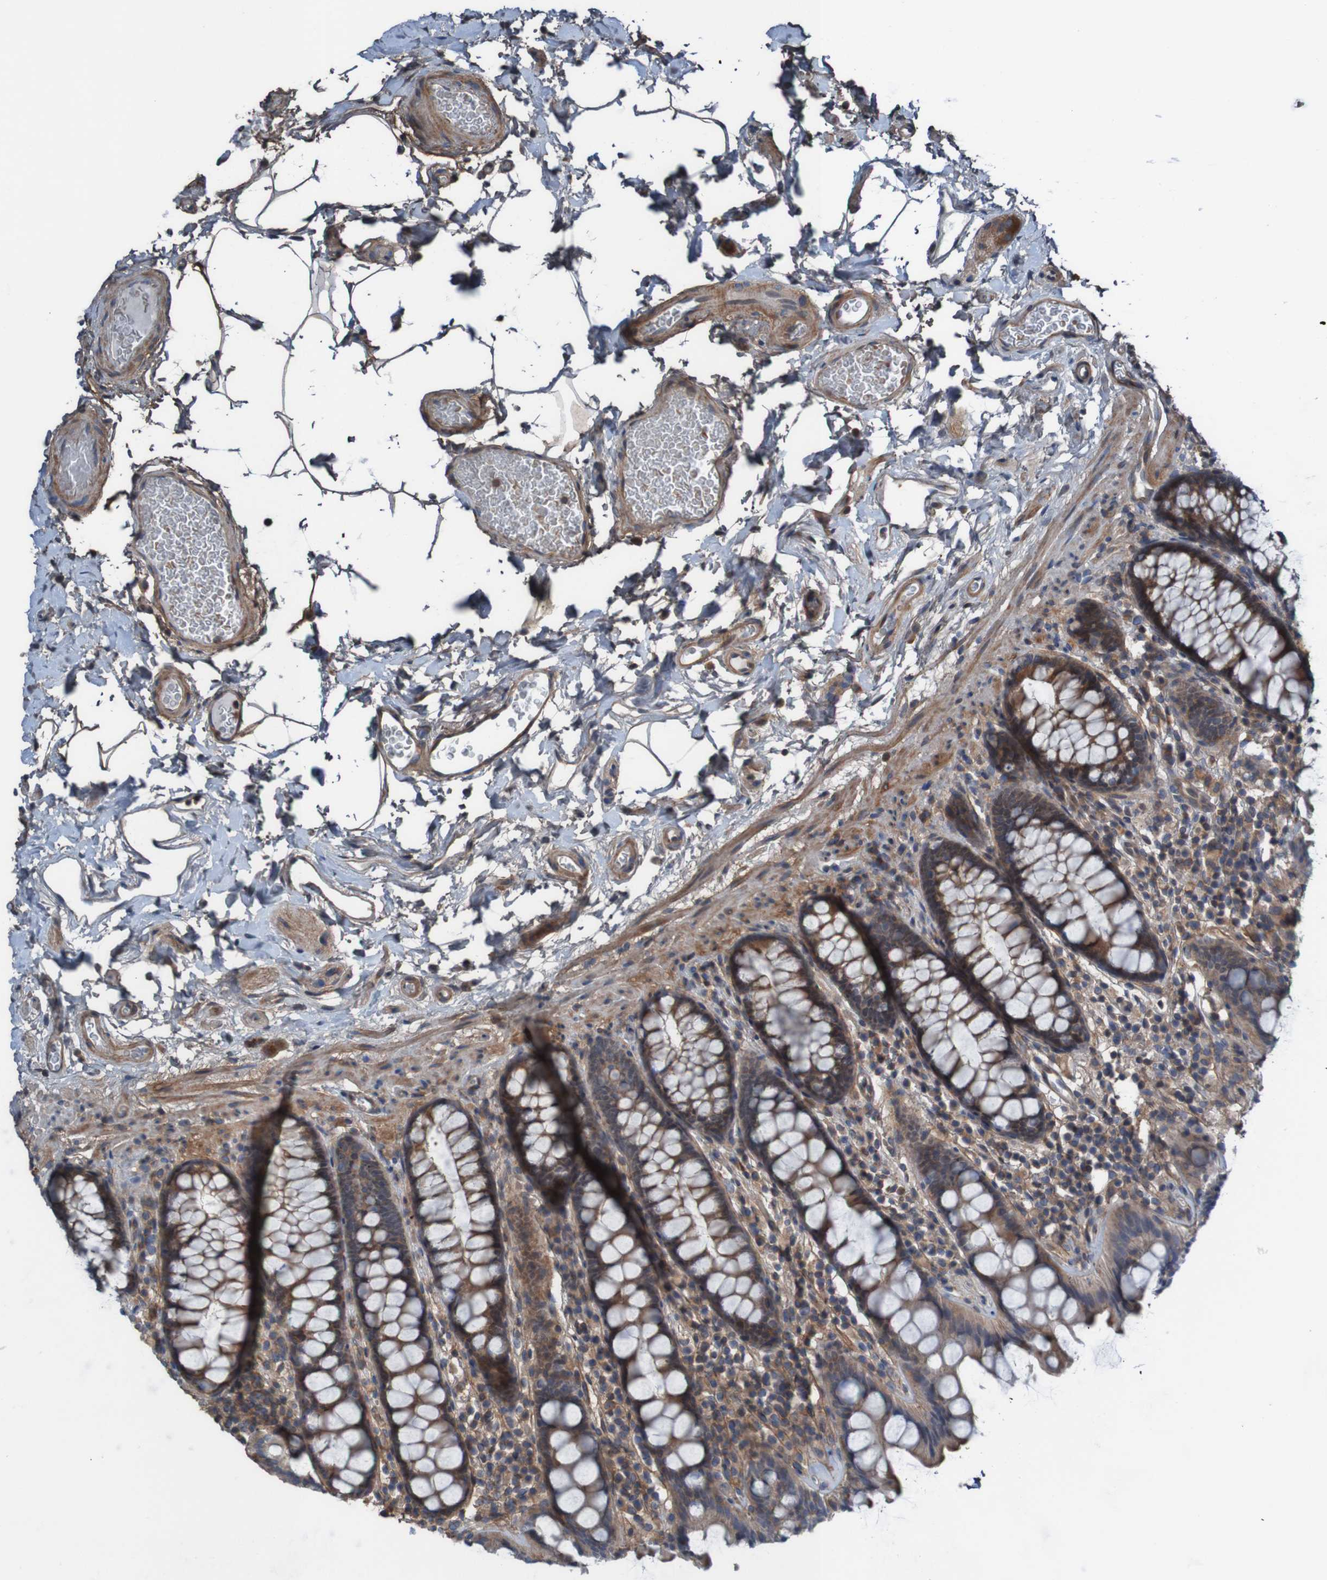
{"staining": {"intensity": "moderate", "quantity": ">75%", "location": "cytoplasmic/membranous"}, "tissue": "colon", "cell_type": "Endothelial cells", "image_type": "normal", "snomed": [{"axis": "morphology", "description": "Normal tissue, NOS"}, {"axis": "topography", "description": "Colon"}], "caption": "Immunohistochemical staining of normal human colon reveals medium levels of moderate cytoplasmic/membranous staining in approximately >75% of endothelial cells.", "gene": "PDGFB", "patient": {"sex": "female", "age": 80}}